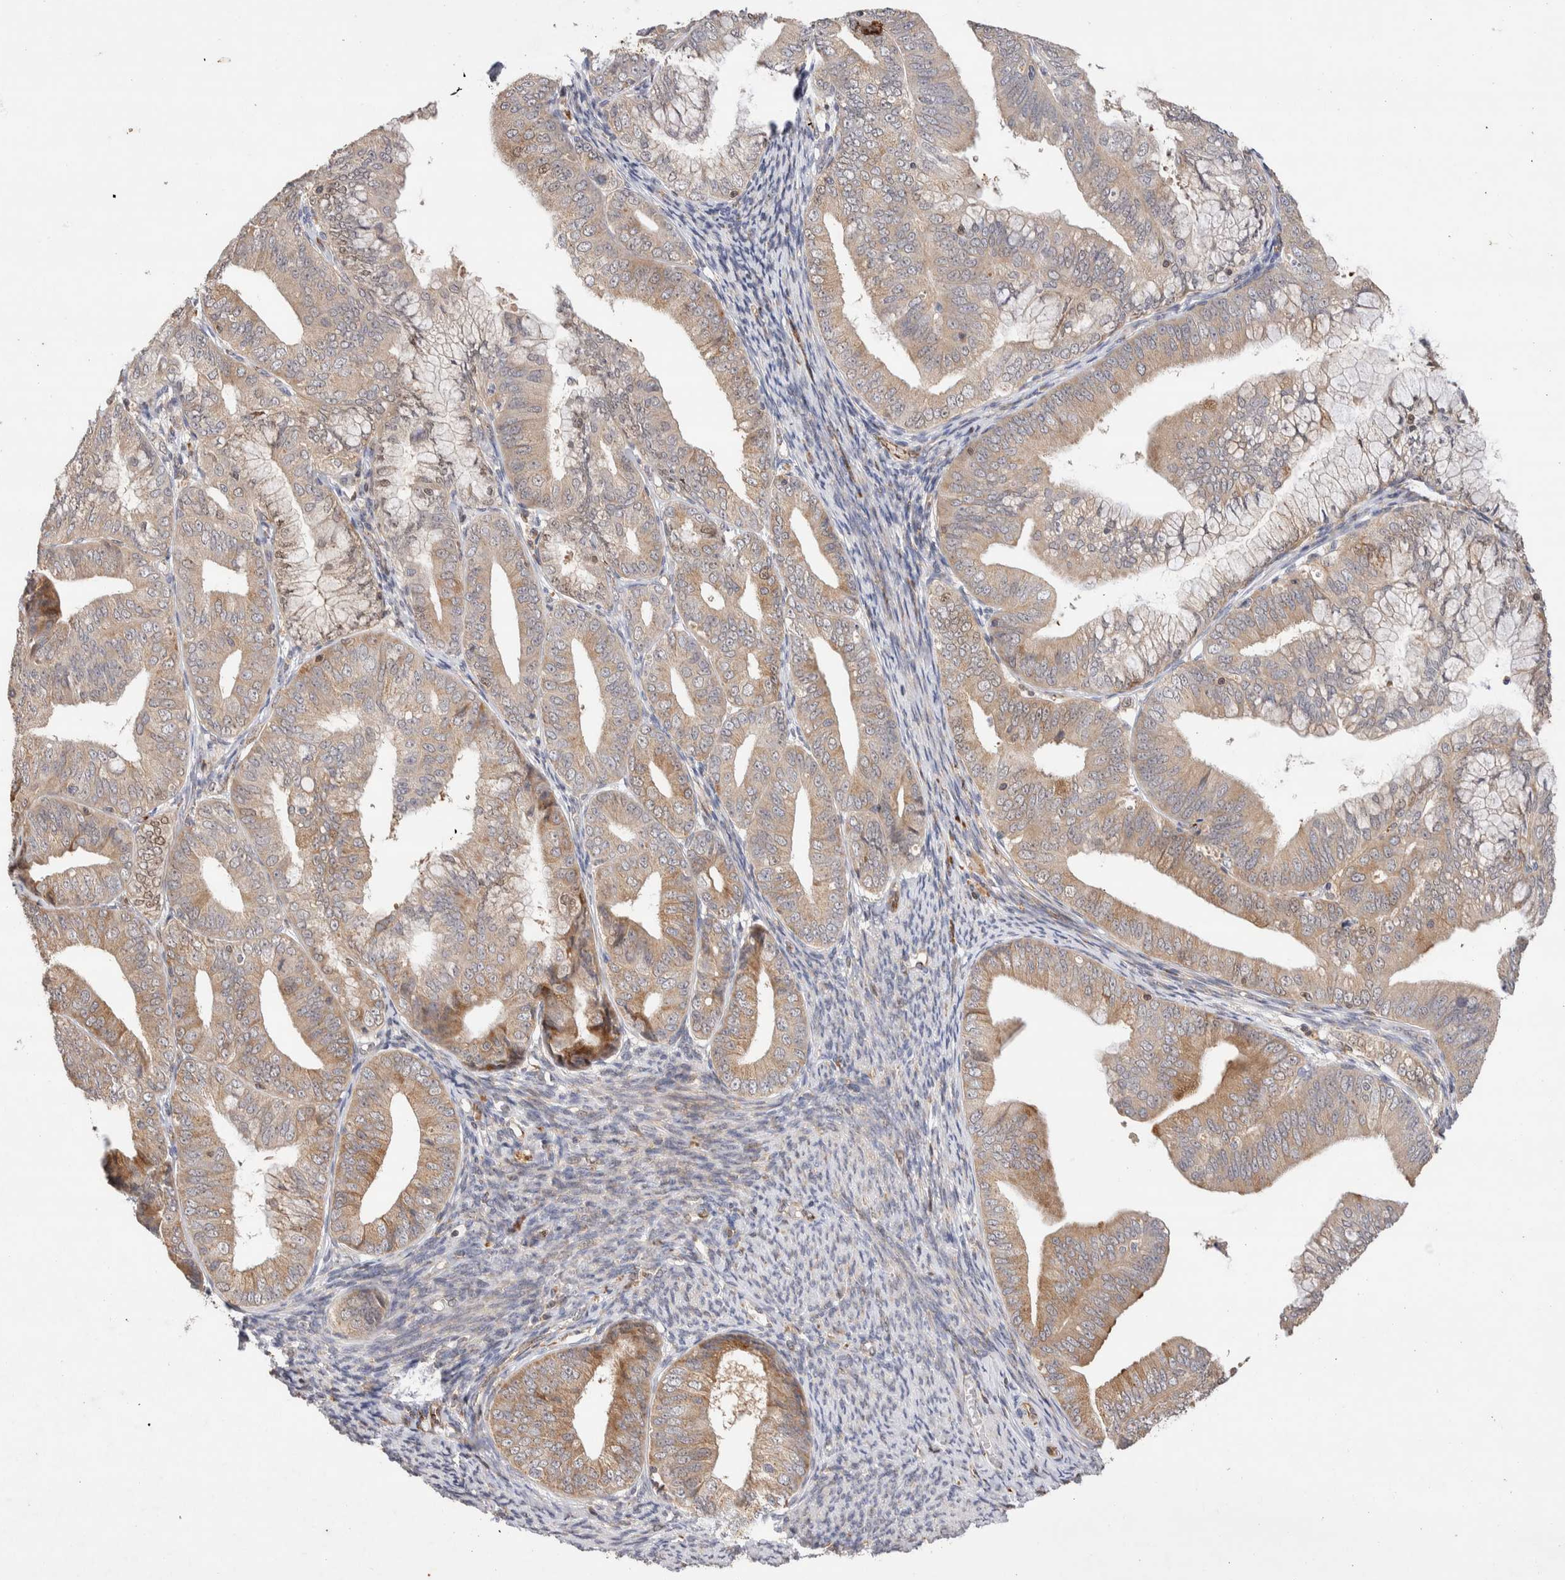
{"staining": {"intensity": "moderate", "quantity": ">75%", "location": "cytoplasmic/membranous"}, "tissue": "endometrial cancer", "cell_type": "Tumor cells", "image_type": "cancer", "snomed": [{"axis": "morphology", "description": "Adenocarcinoma, NOS"}, {"axis": "topography", "description": "Endometrium"}], "caption": "There is medium levels of moderate cytoplasmic/membranous expression in tumor cells of endometrial cancer (adenocarcinoma), as demonstrated by immunohistochemical staining (brown color).", "gene": "NSMAF", "patient": {"sex": "female", "age": 63}}